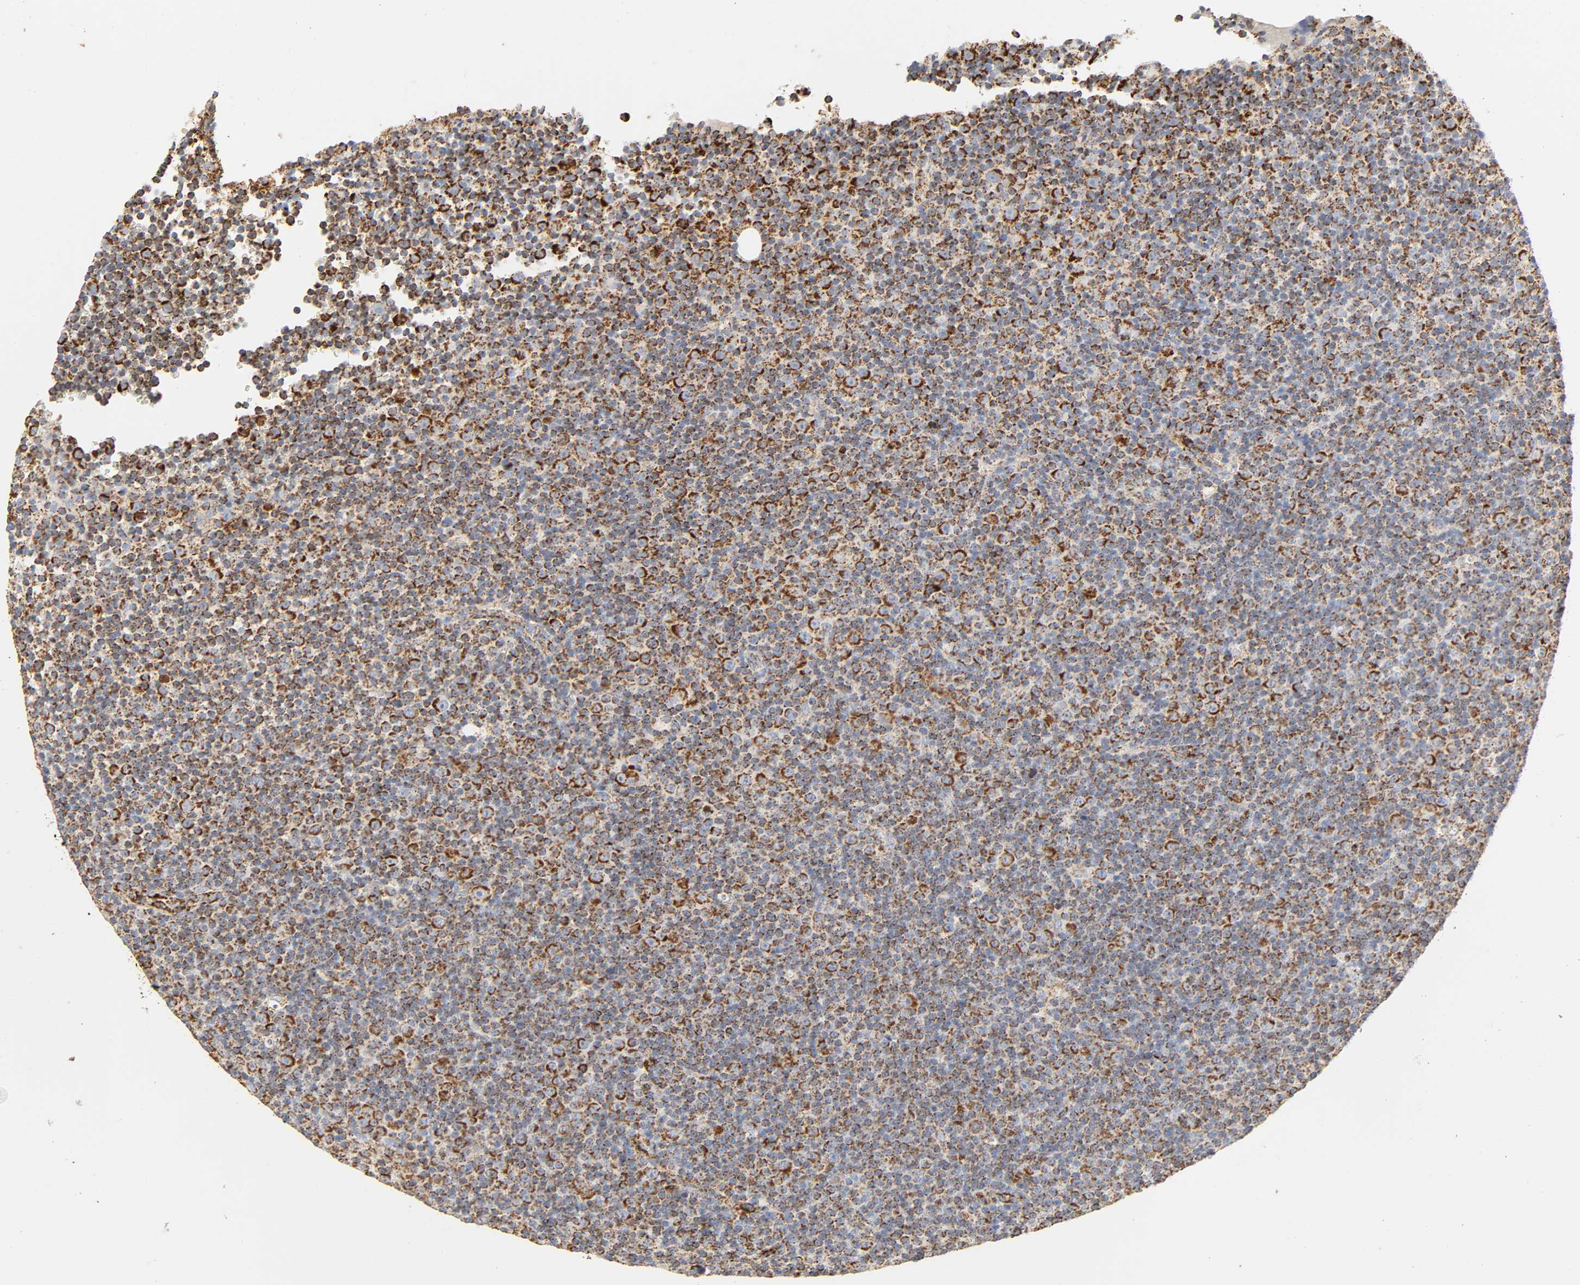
{"staining": {"intensity": "moderate", "quantity": ">75%", "location": "cytoplasmic/membranous"}, "tissue": "lymphoma", "cell_type": "Tumor cells", "image_type": "cancer", "snomed": [{"axis": "morphology", "description": "Malignant lymphoma, non-Hodgkin's type, Low grade"}, {"axis": "topography", "description": "Lymph node"}], "caption": "A photomicrograph of malignant lymphoma, non-Hodgkin's type (low-grade) stained for a protein reveals moderate cytoplasmic/membranous brown staining in tumor cells.", "gene": "ACAT1", "patient": {"sex": "female", "age": 67}}